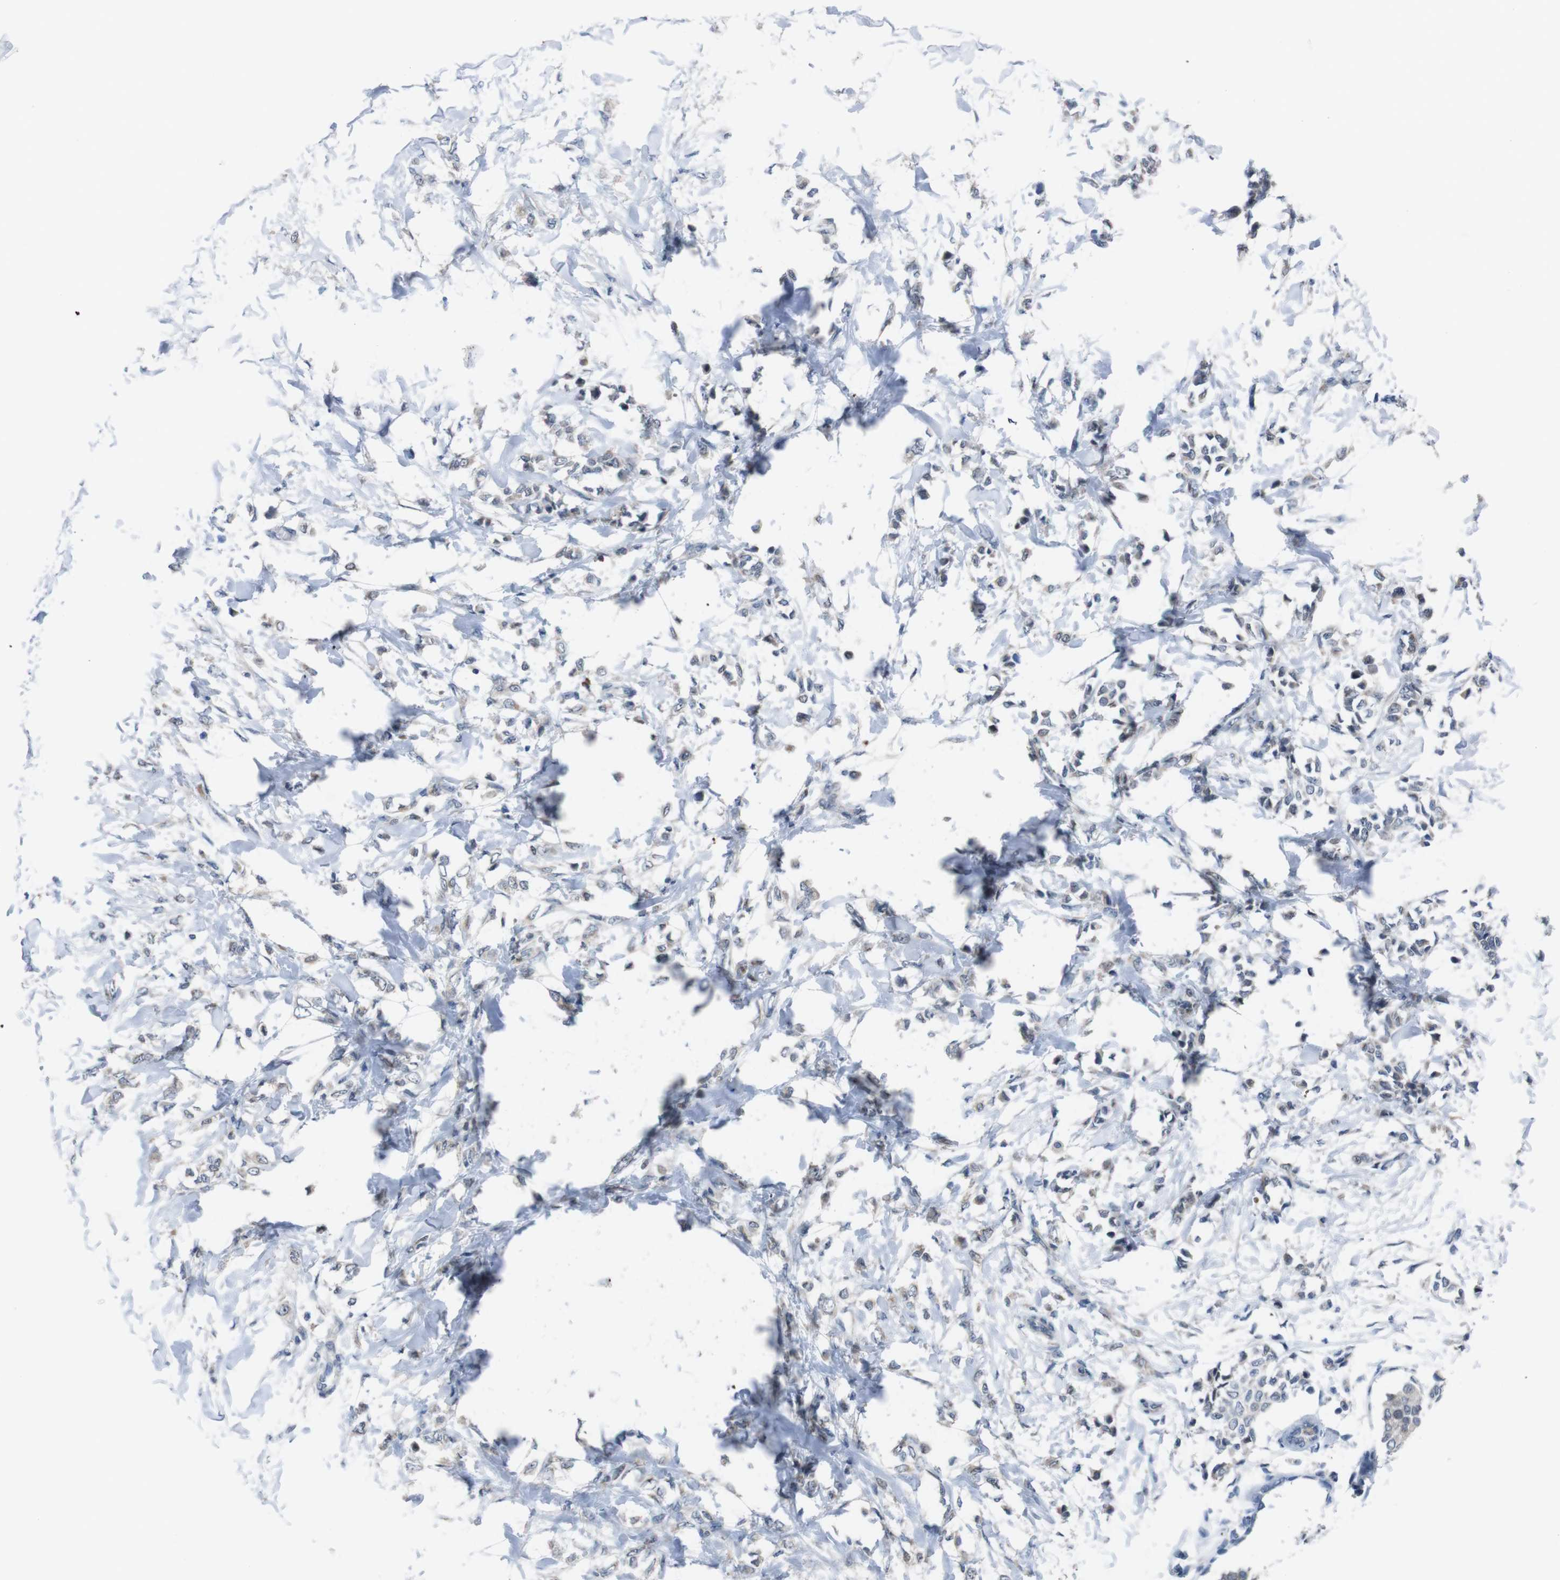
{"staining": {"intensity": "weak", "quantity": "25%-75%", "location": "cytoplasmic/membranous"}, "tissue": "breast cancer", "cell_type": "Tumor cells", "image_type": "cancer", "snomed": [{"axis": "morphology", "description": "Lobular carcinoma, in situ"}, {"axis": "morphology", "description": "Lobular carcinoma"}, {"axis": "topography", "description": "Breast"}], "caption": "Brown immunohistochemical staining in breast cancer (lobular carcinoma in situ) exhibits weak cytoplasmic/membranous expression in approximately 25%-75% of tumor cells.", "gene": "CDH22", "patient": {"sex": "female", "age": 41}}